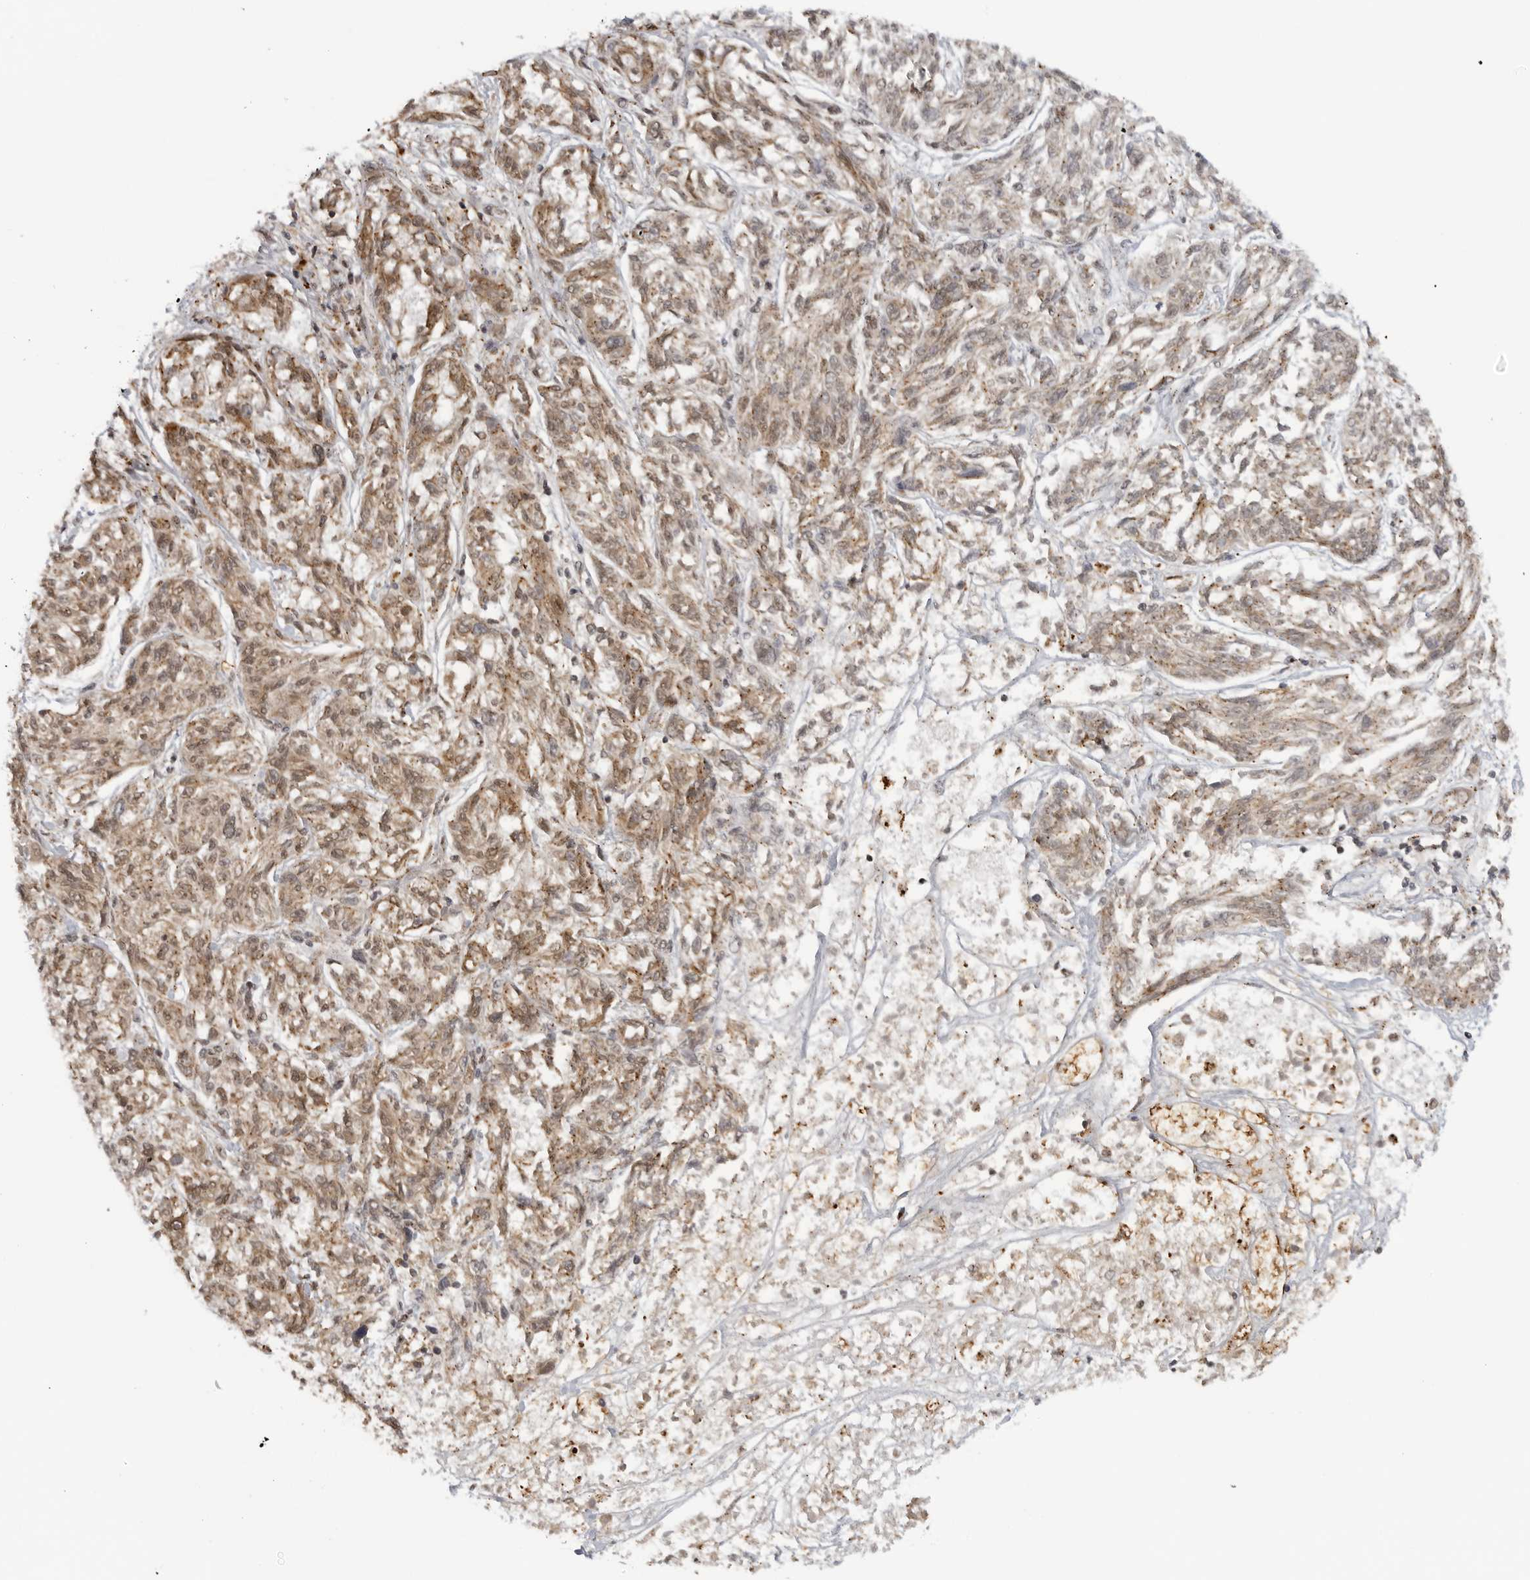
{"staining": {"intensity": "moderate", "quantity": ">75%", "location": "cytoplasmic/membranous,nuclear"}, "tissue": "melanoma", "cell_type": "Tumor cells", "image_type": "cancer", "snomed": [{"axis": "morphology", "description": "Malignant melanoma, NOS"}, {"axis": "topography", "description": "Skin"}], "caption": "This is a photomicrograph of immunohistochemistry (IHC) staining of malignant melanoma, which shows moderate expression in the cytoplasmic/membranous and nuclear of tumor cells.", "gene": "COPA", "patient": {"sex": "male", "age": 53}}